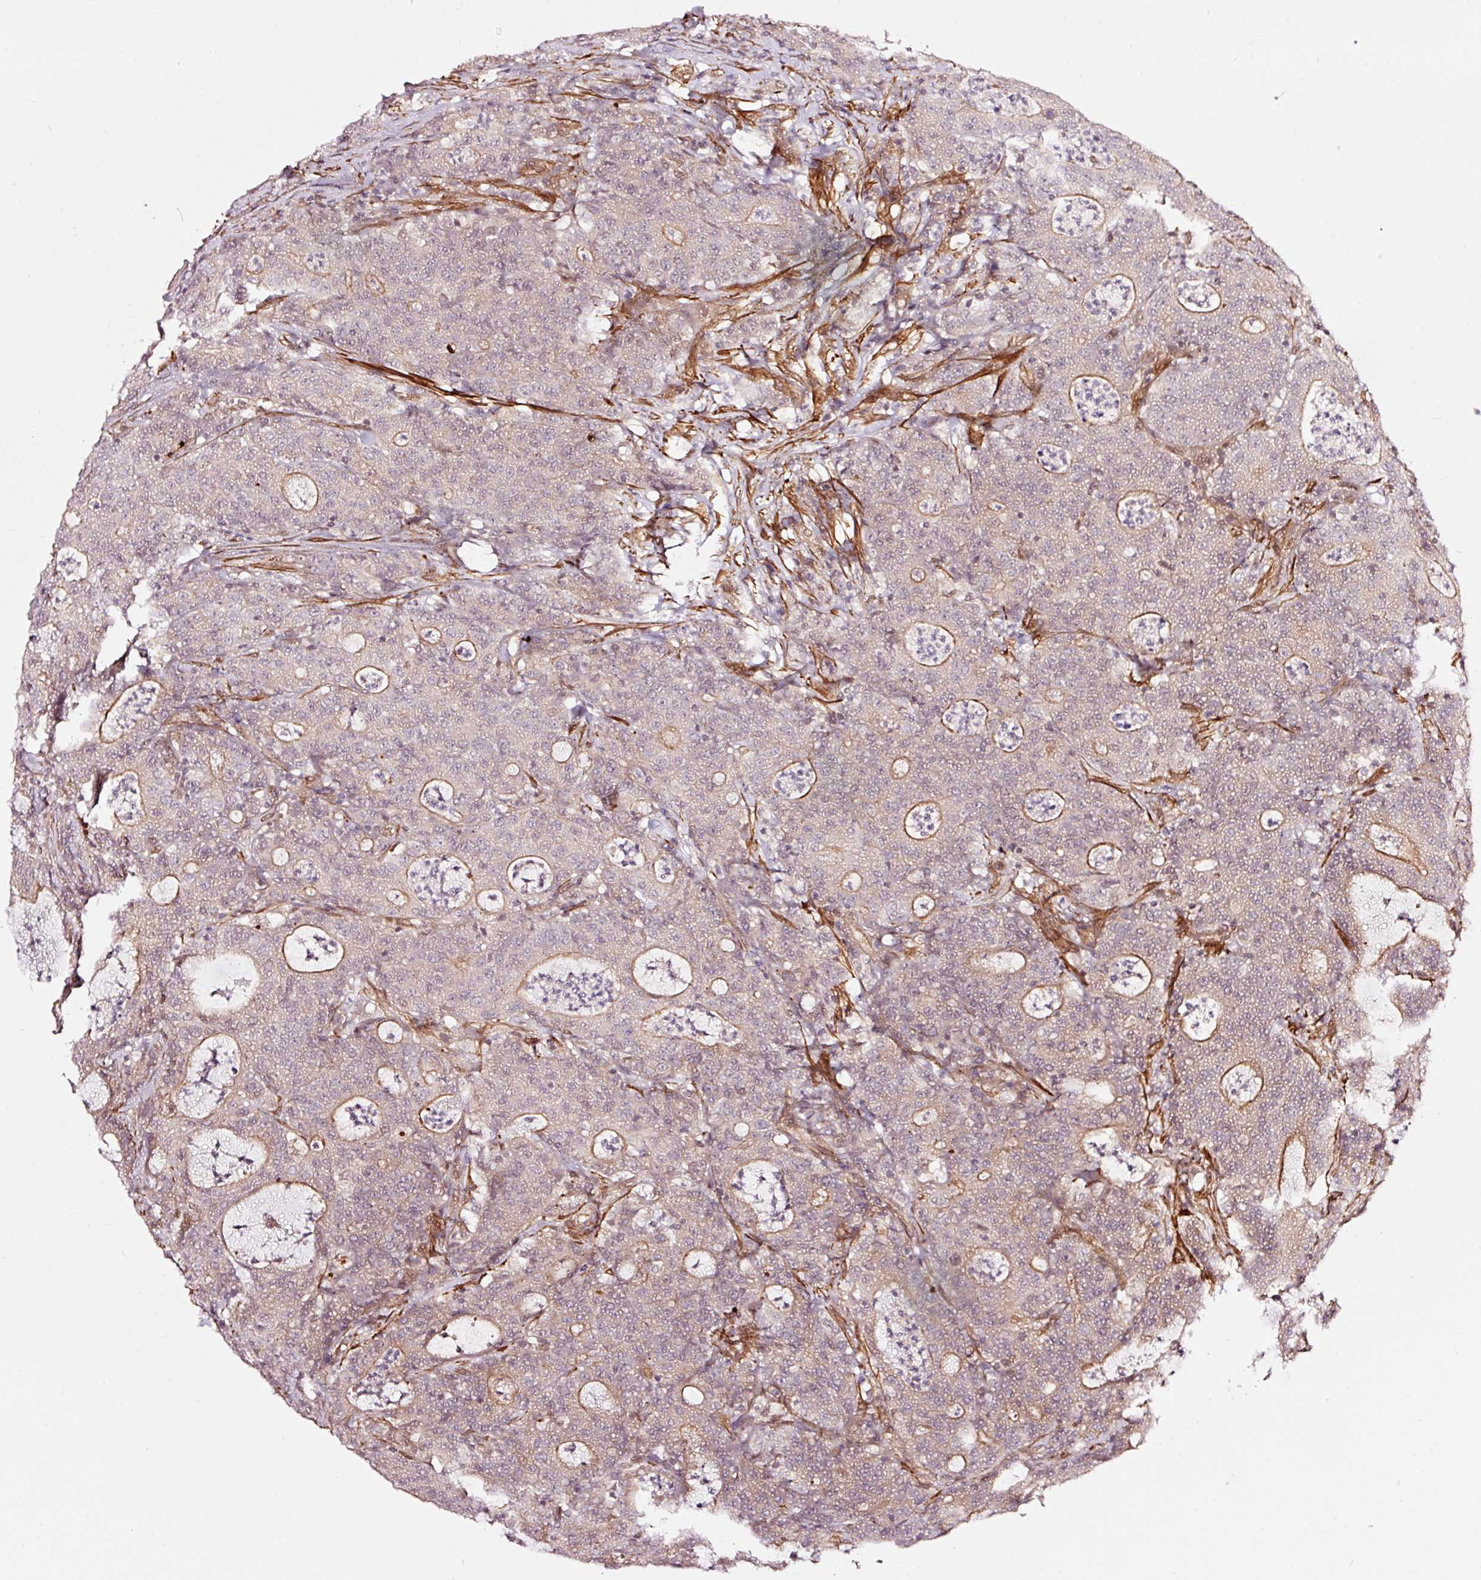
{"staining": {"intensity": "moderate", "quantity": "<25%", "location": "cytoplasmic/membranous"}, "tissue": "colorectal cancer", "cell_type": "Tumor cells", "image_type": "cancer", "snomed": [{"axis": "morphology", "description": "Adenocarcinoma, NOS"}, {"axis": "topography", "description": "Colon"}], "caption": "This photomicrograph reveals immunohistochemistry (IHC) staining of human colorectal cancer (adenocarcinoma), with low moderate cytoplasmic/membranous staining in about <25% of tumor cells.", "gene": "TPM1", "patient": {"sex": "male", "age": 83}}